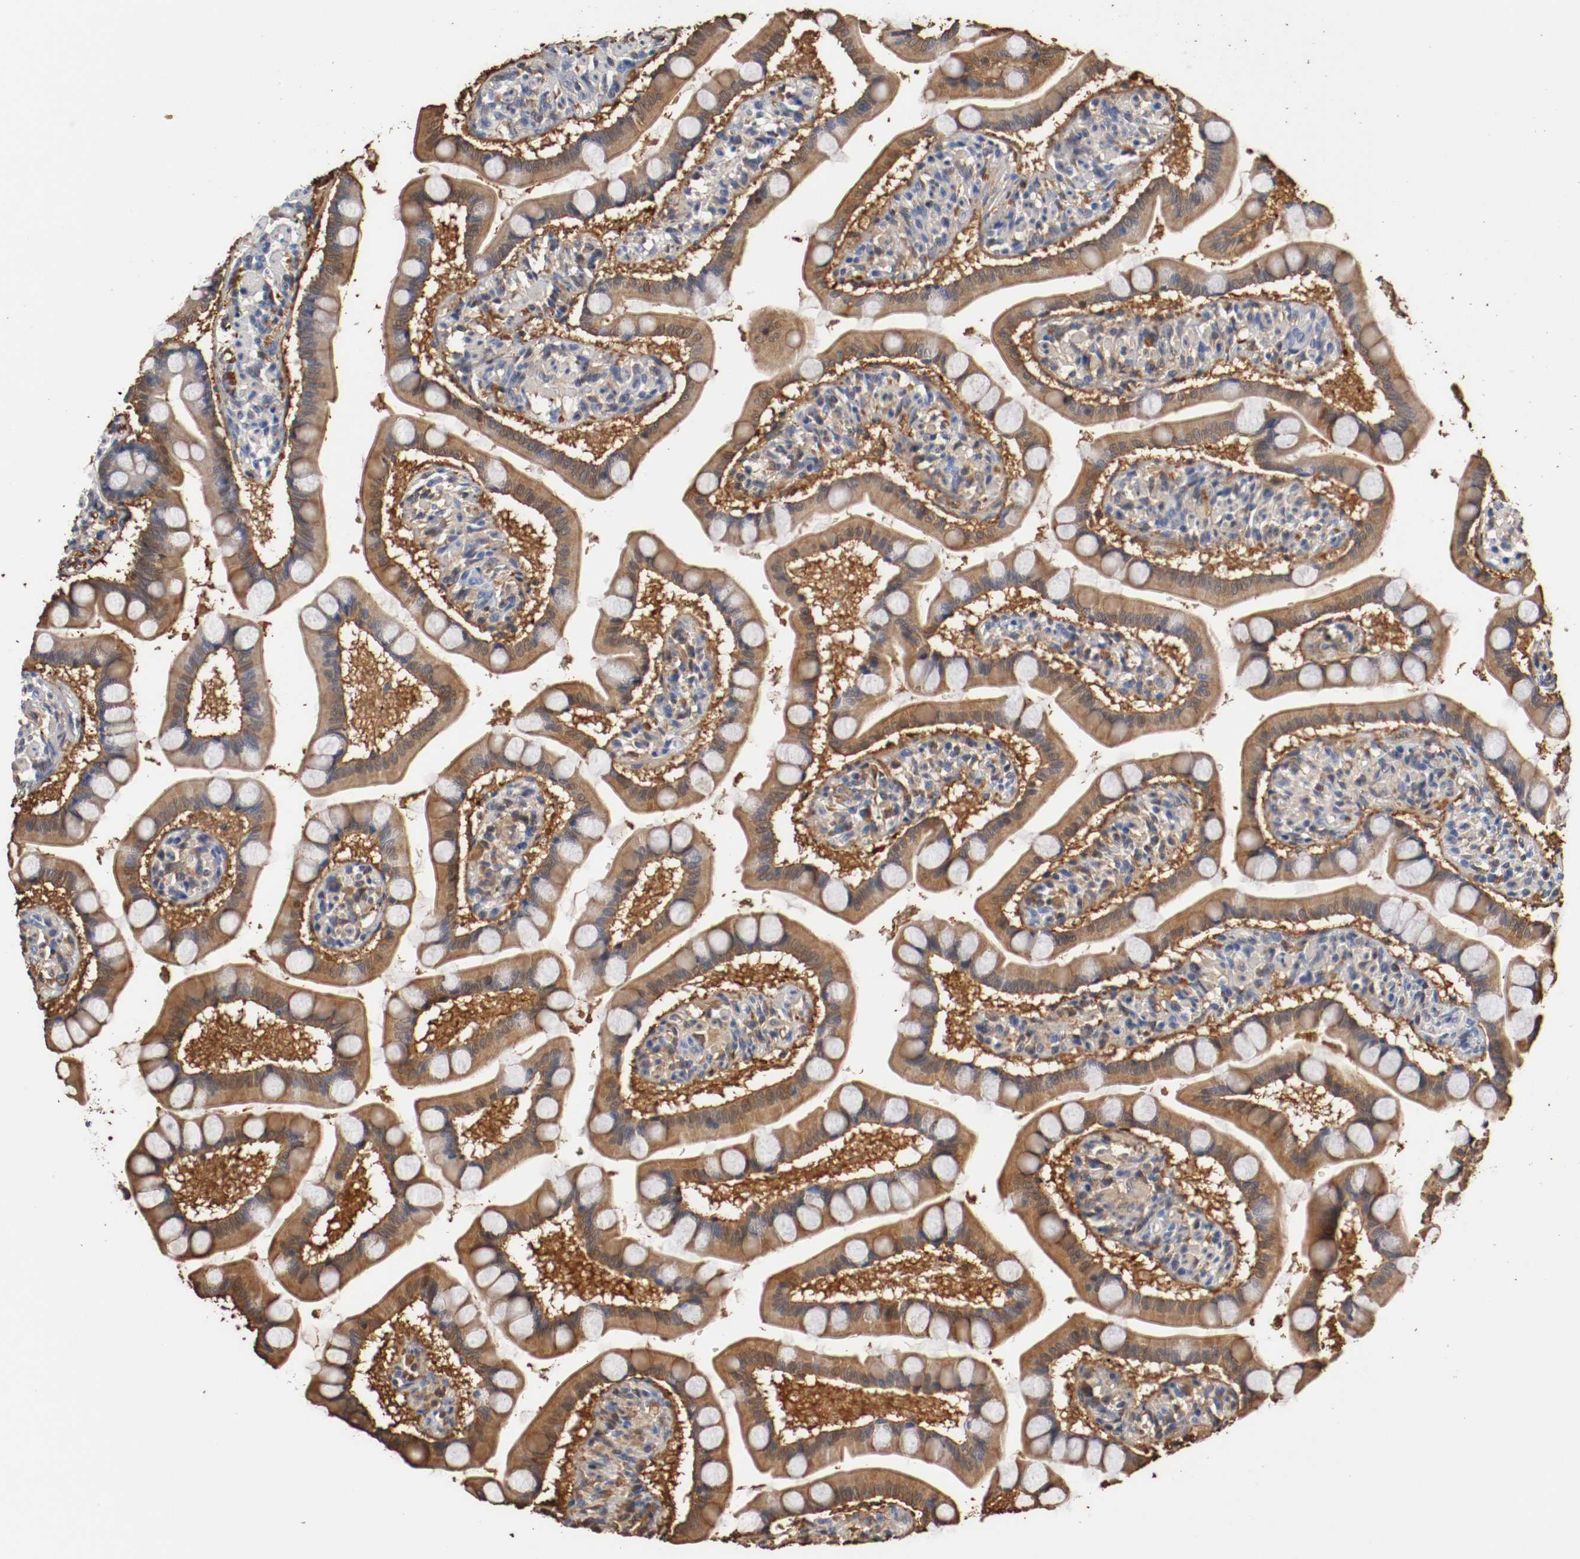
{"staining": {"intensity": "moderate", "quantity": "25%-75%", "location": "cytoplasmic/membranous"}, "tissue": "small intestine", "cell_type": "Glandular cells", "image_type": "normal", "snomed": [{"axis": "morphology", "description": "Normal tissue, NOS"}, {"axis": "topography", "description": "Small intestine"}], "caption": "Immunohistochemistry (IHC) histopathology image of unremarkable small intestine: human small intestine stained using immunohistochemistry (IHC) shows medium levels of moderate protein expression localized specifically in the cytoplasmic/membranous of glandular cells, appearing as a cytoplasmic/membranous brown color.", "gene": "TNC", "patient": {"sex": "male", "age": 41}}